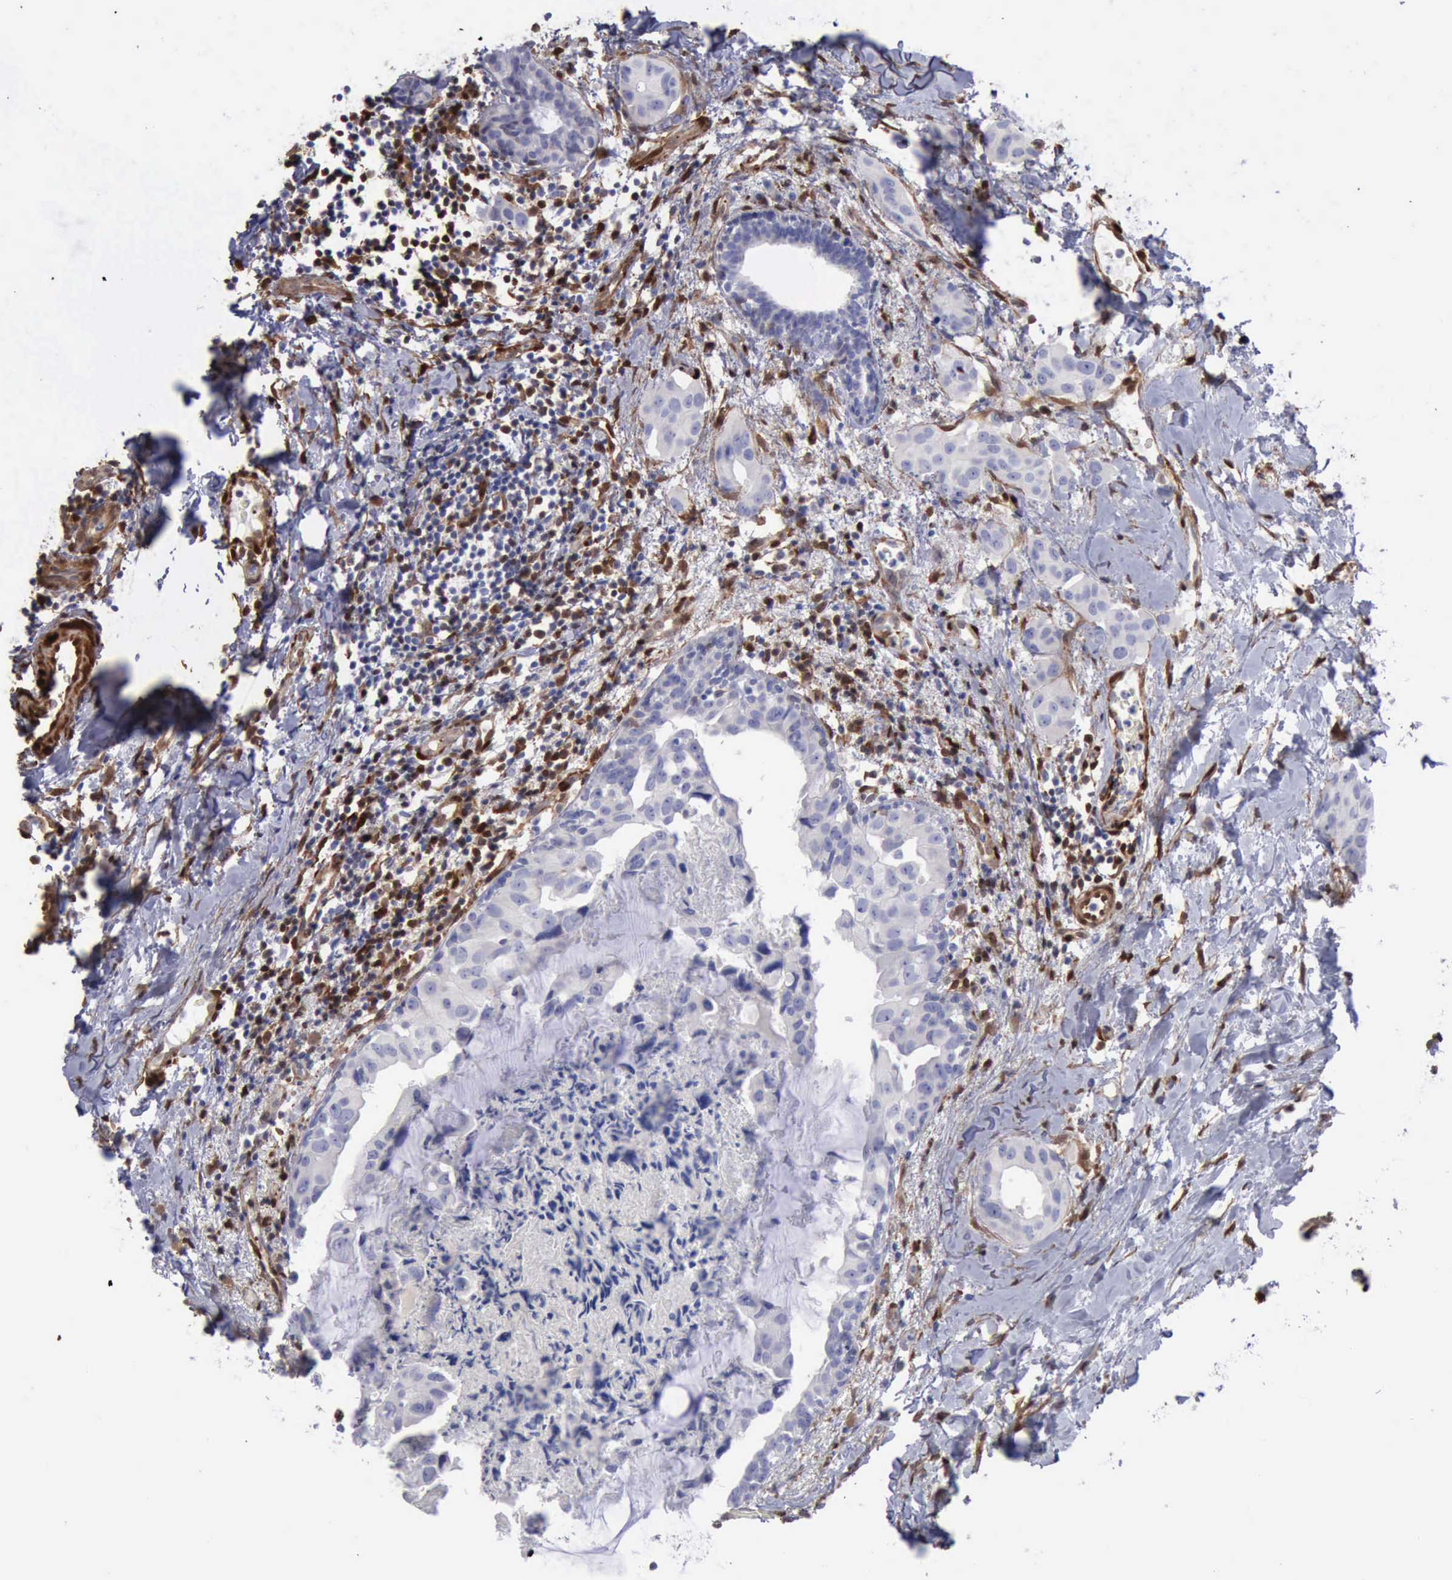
{"staining": {"intensity": "negative", "quantity": "none", "location": "none"}, "tissue": "breast cancer", "cell_type": "Tumor cells", "image_type": "cancer", "snomed": [{"axis": "morphology", "description": "Duct carcinoma"}, {"axis": "topography", "description": "Breast"}], "caption": "Immunohistochemistry (IHC) image of human breast invasive ductal carcinoma stained for a protein (brown), which shows no staining in tumor cells.", "gene": "FHL1", "patient": {"sex": "female", "age": 40}}